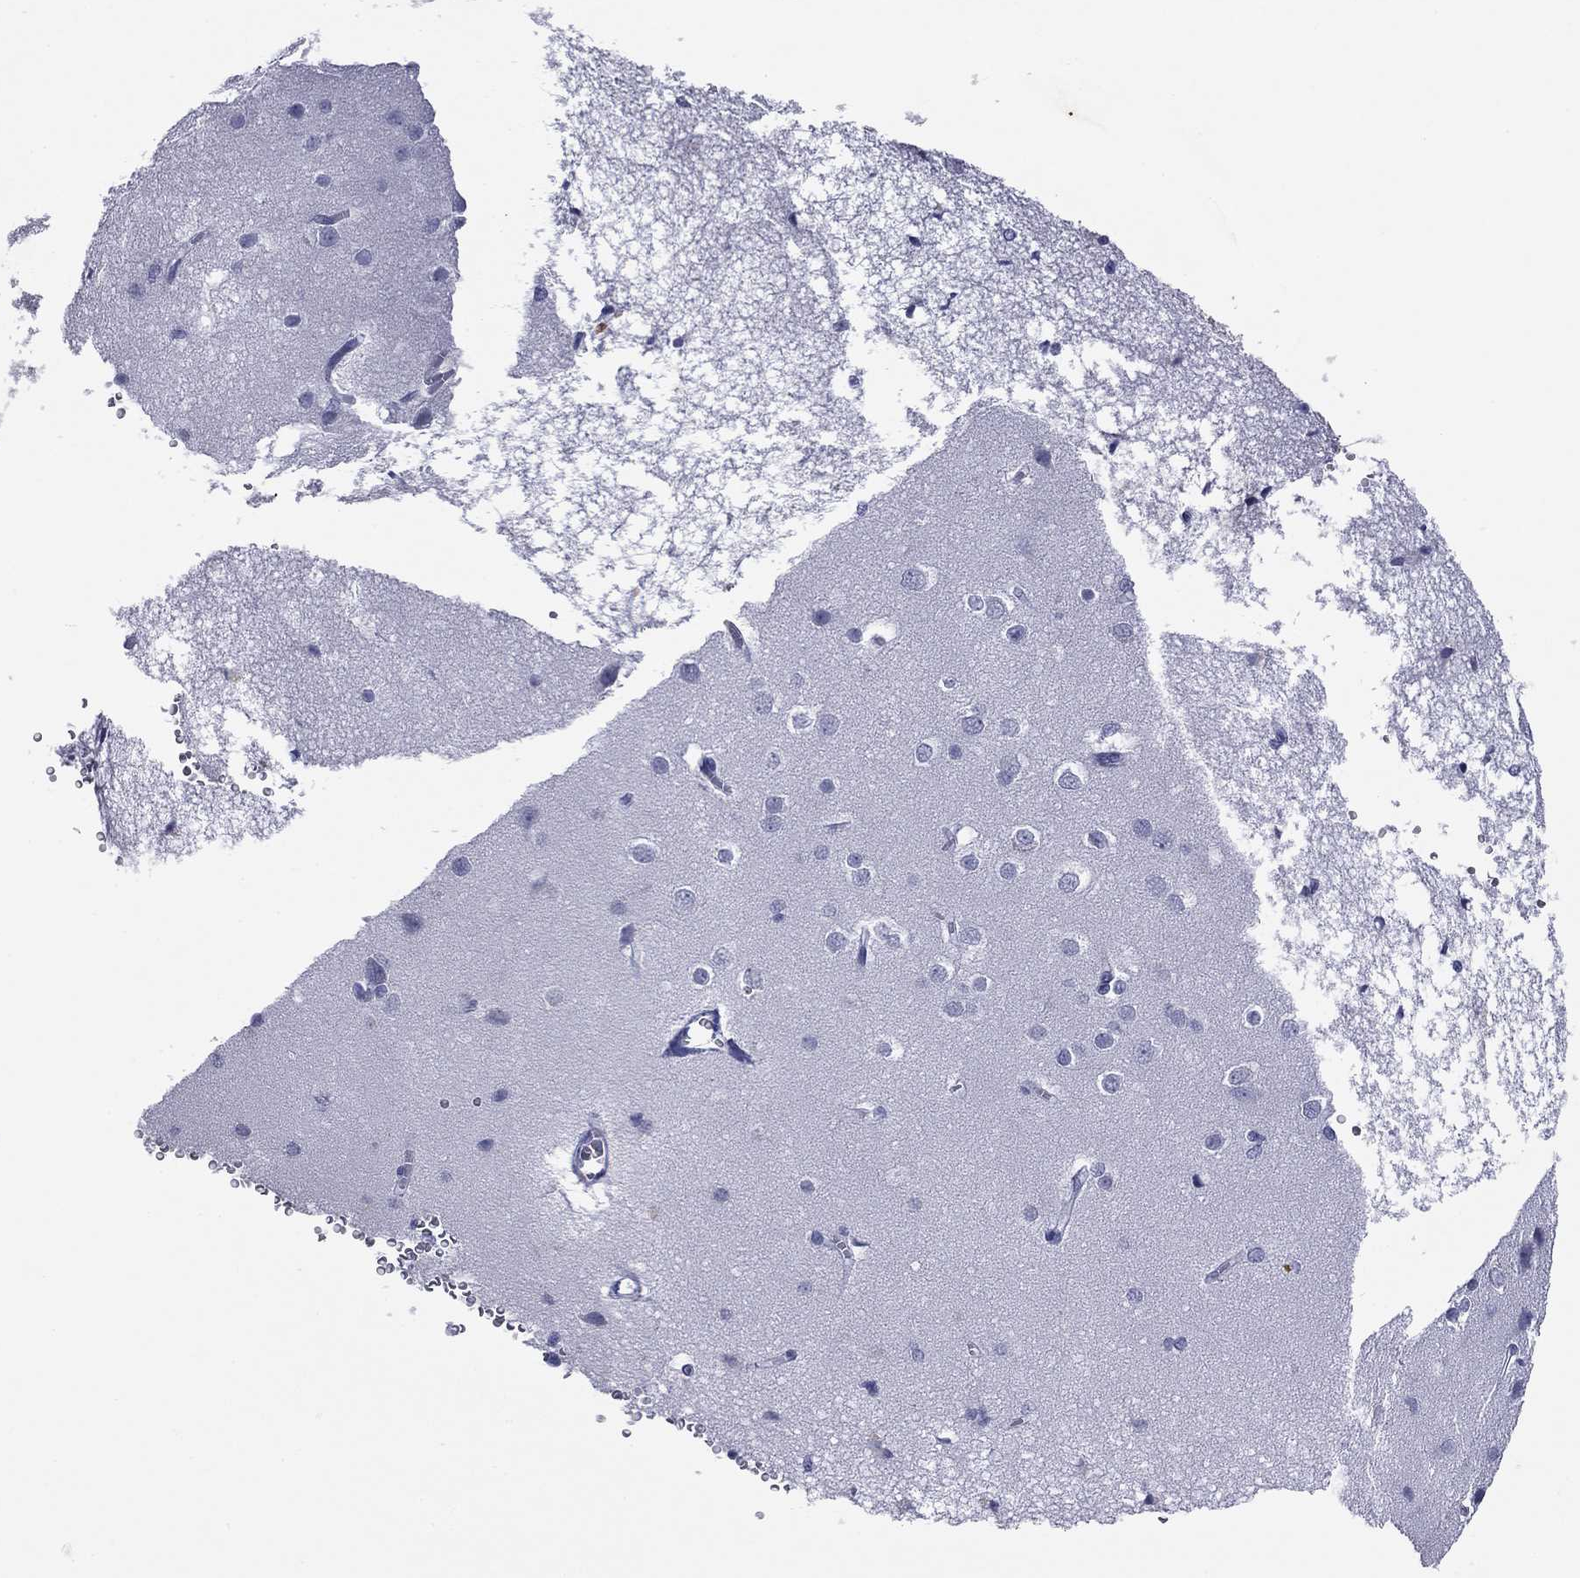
{"staining": {"intensity": "negative", "quantity": "none", "location": "none"}, "tissue": "cerebral cortex", "cell_type": "Endothelial cells", "image_type": "normal", "snomed": [{"axis": "morphology", "description": "Normal tissue, NOS"}, {"axis": "topography", "description": "Cerebral cortex"}], "caption": "Endothelial cells are negative for protein expression in unremarkable human cerebral cortex. (DAB (3,3'-diaminobenzidine) IHC with hematoxylin counter stain).", "gene": "ABCC2", "patient": {"sex": "male", "age": 37}}